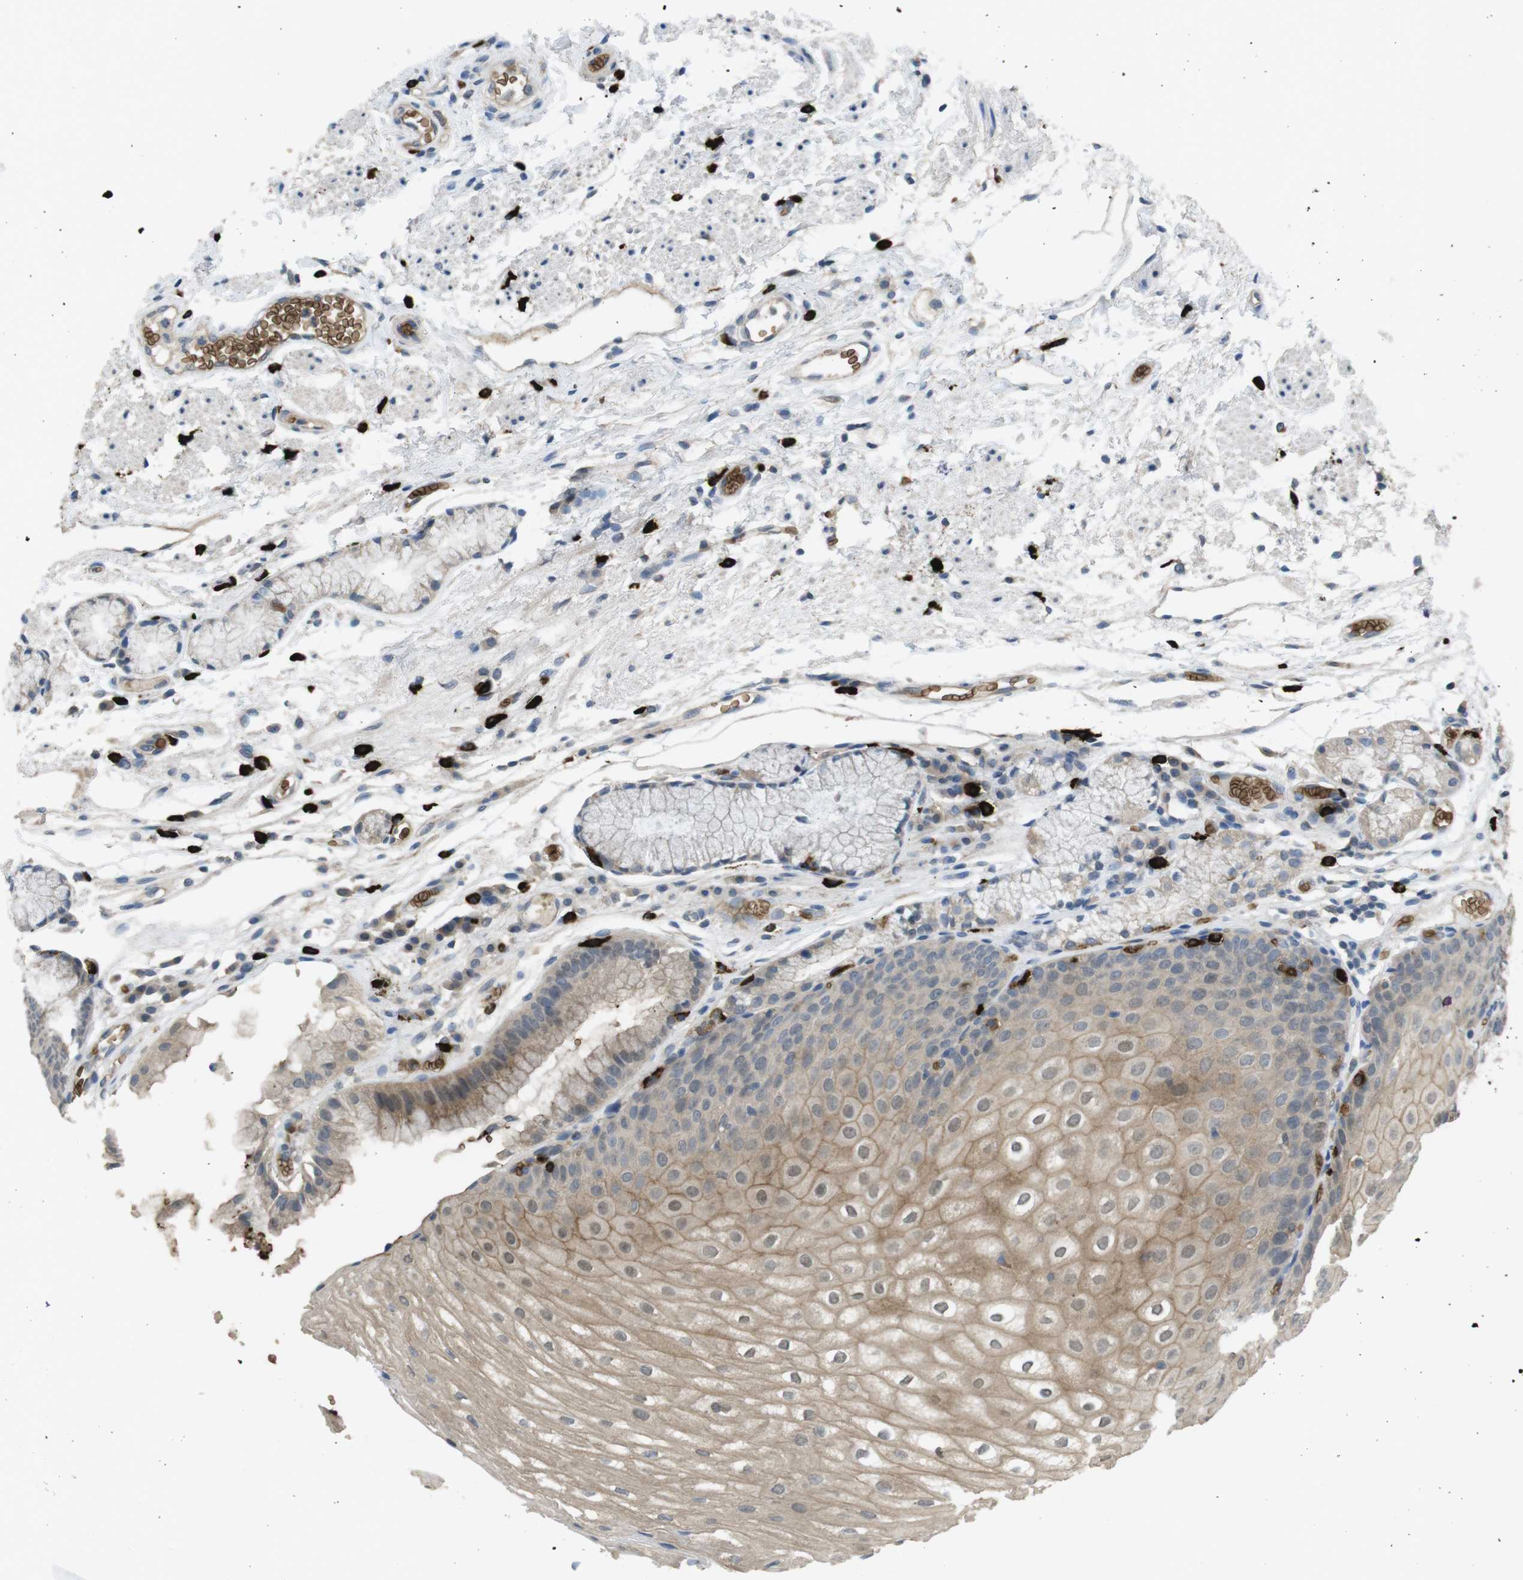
{"staining": {"intensity": "weak", "quantity": ">75%", "location": "cytoplasmic/membranous"}, "tissue": "stomach", "cell_type": "Glandular cells", "image_type": "normal", "snomed": [{"axis": "morphology", "description": "Normal tissue, NOS"}, {"axis": "topography", "description": "Stomach, upper"}], "caption": "Immunohistochemical staining of normal stomach demonstrates low levels of weak cytoplasmic/membranous staining in about >75% of glandular cells.", "gene": "GYPA", "patient": {"sex": "male", "age": 72}}